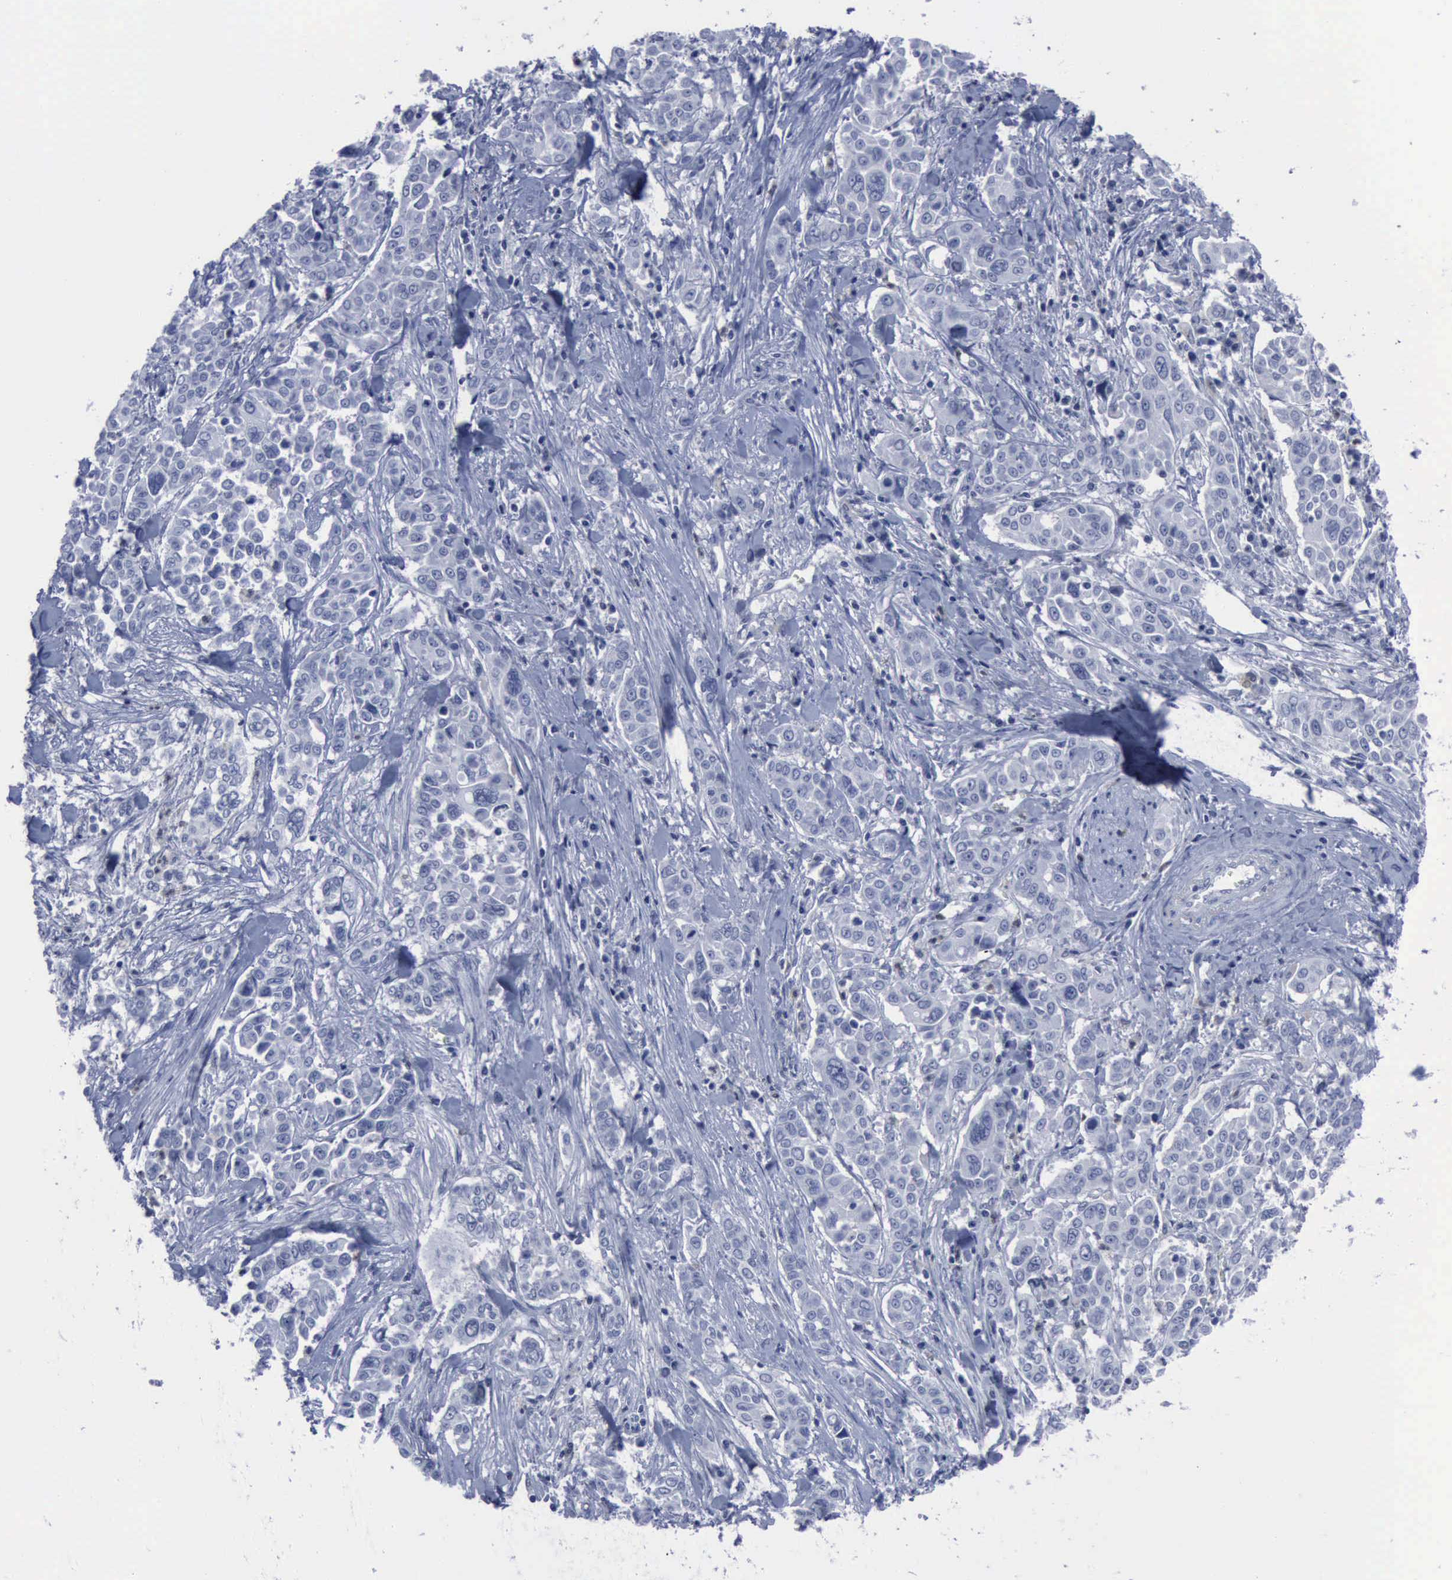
{"staining": {"intensity": "negative", "quantity": "none", "location": "none"}, "tissue": "pancreatic cancer", "cell_type": "Tumor cells", "image_type": "cancer", "snomed": [{"axis": "morphology", "description": "Adenocarcinoma, NOS"}, {"axis": "topography", "description": "Pancreas"}], "caption": "High magnification brightfield microscopy of adenocarcinoma (pancreatic) stained with DAB (brown) and counterstained with hematoxylin (blue): tumor cells show no significant positivity.", "gene": "CSTA", "patient": {"sex": "female", "age": 52}}